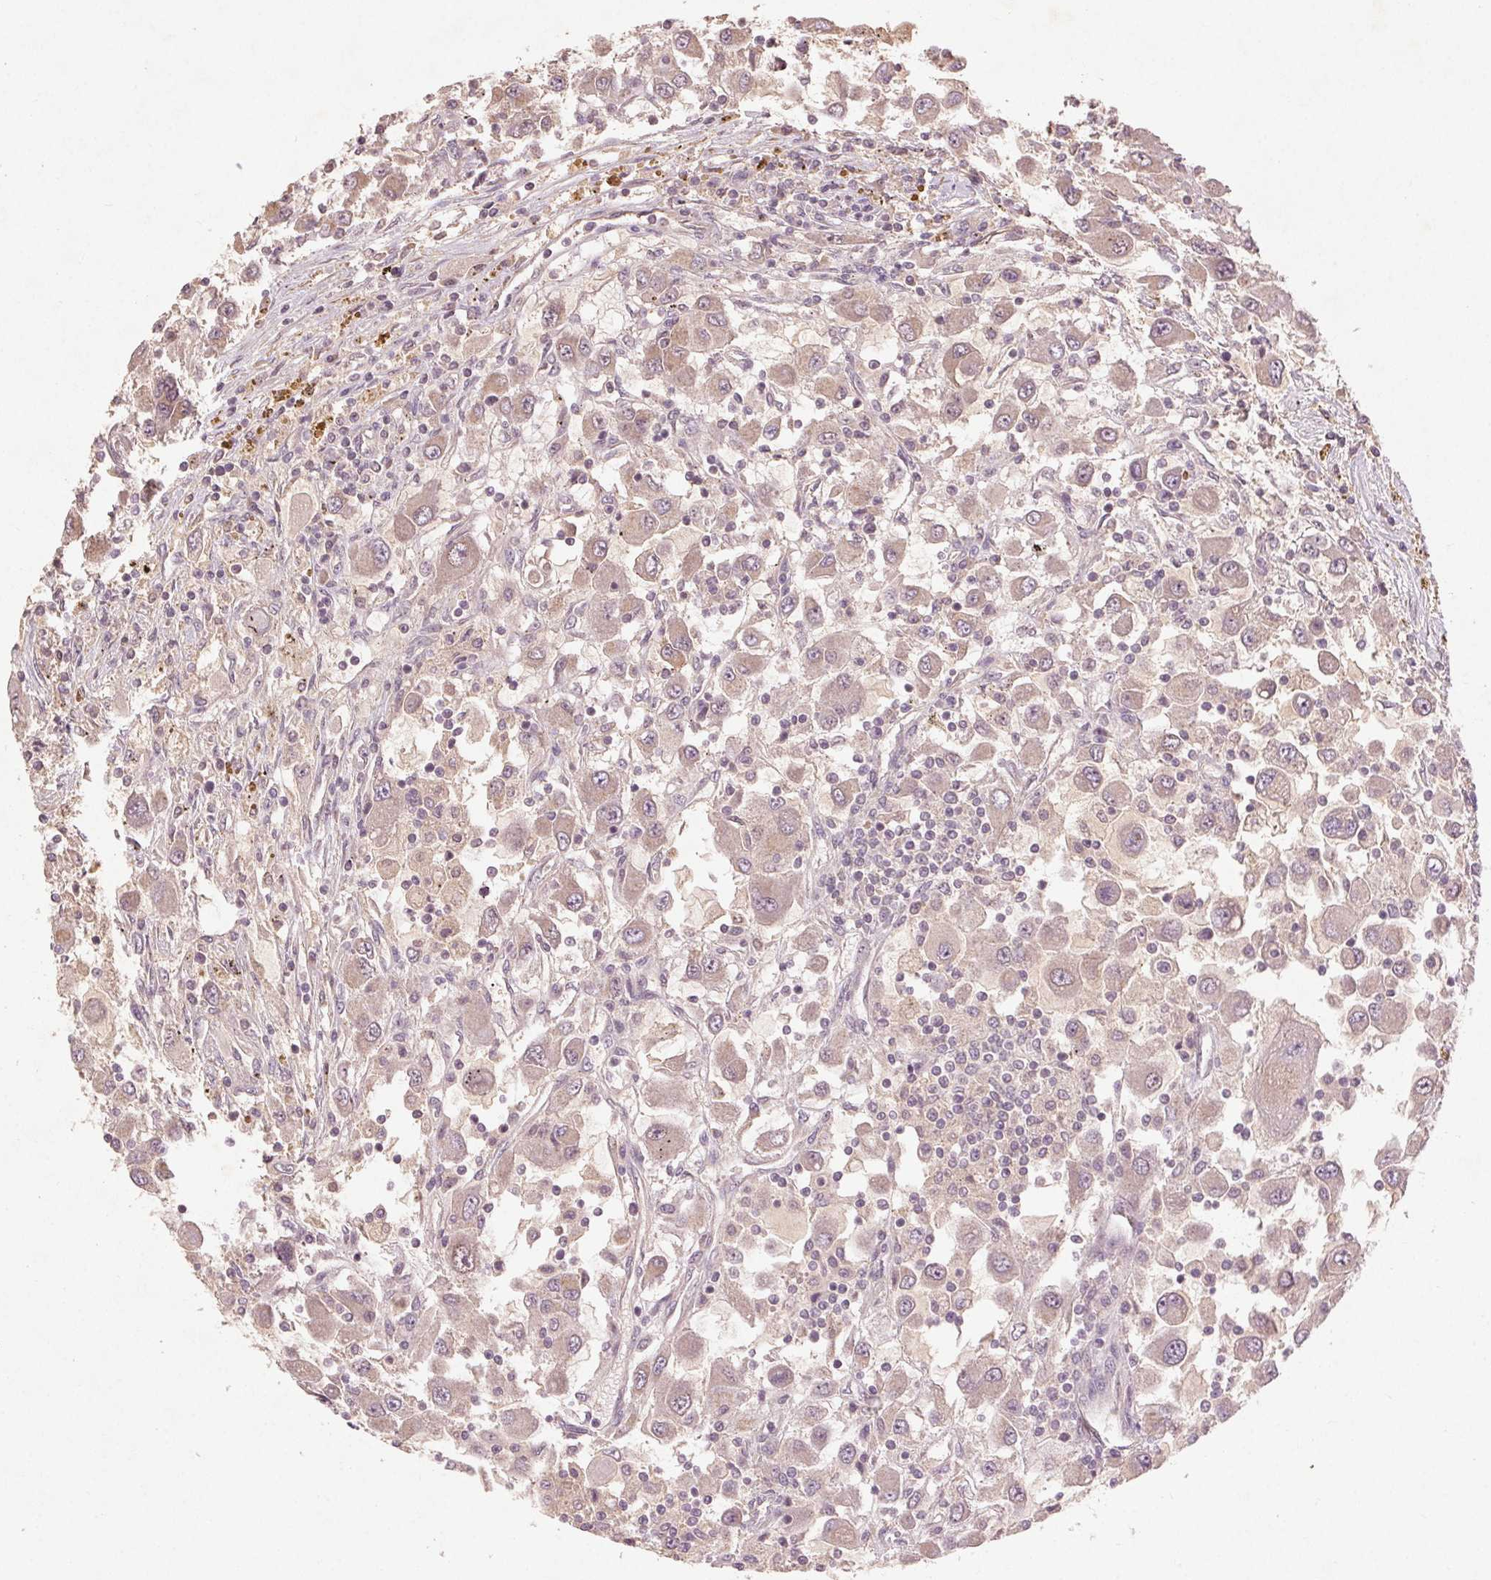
{"staining": {"intensity": "weak", "quantity": ">75%", "location": "cytoplasmic/membranous"}, "tissue": "renal cancer", "cell_type": "Tumor cells", "image_type": "cancer", "snomed": [{"axis": "morphology", "description": "Adenocarcinoma, NOS"}, {"axis": "topography", "description": "Kidney"}], "caption": "Protein analysis of renal adenocarcinoma tissue exhibits weak cytoplasmic/membranous positivity in approximately >75% of tumor cells.", "gene": "SMLR1", "patient": {"sex": "female", "age": 67}}